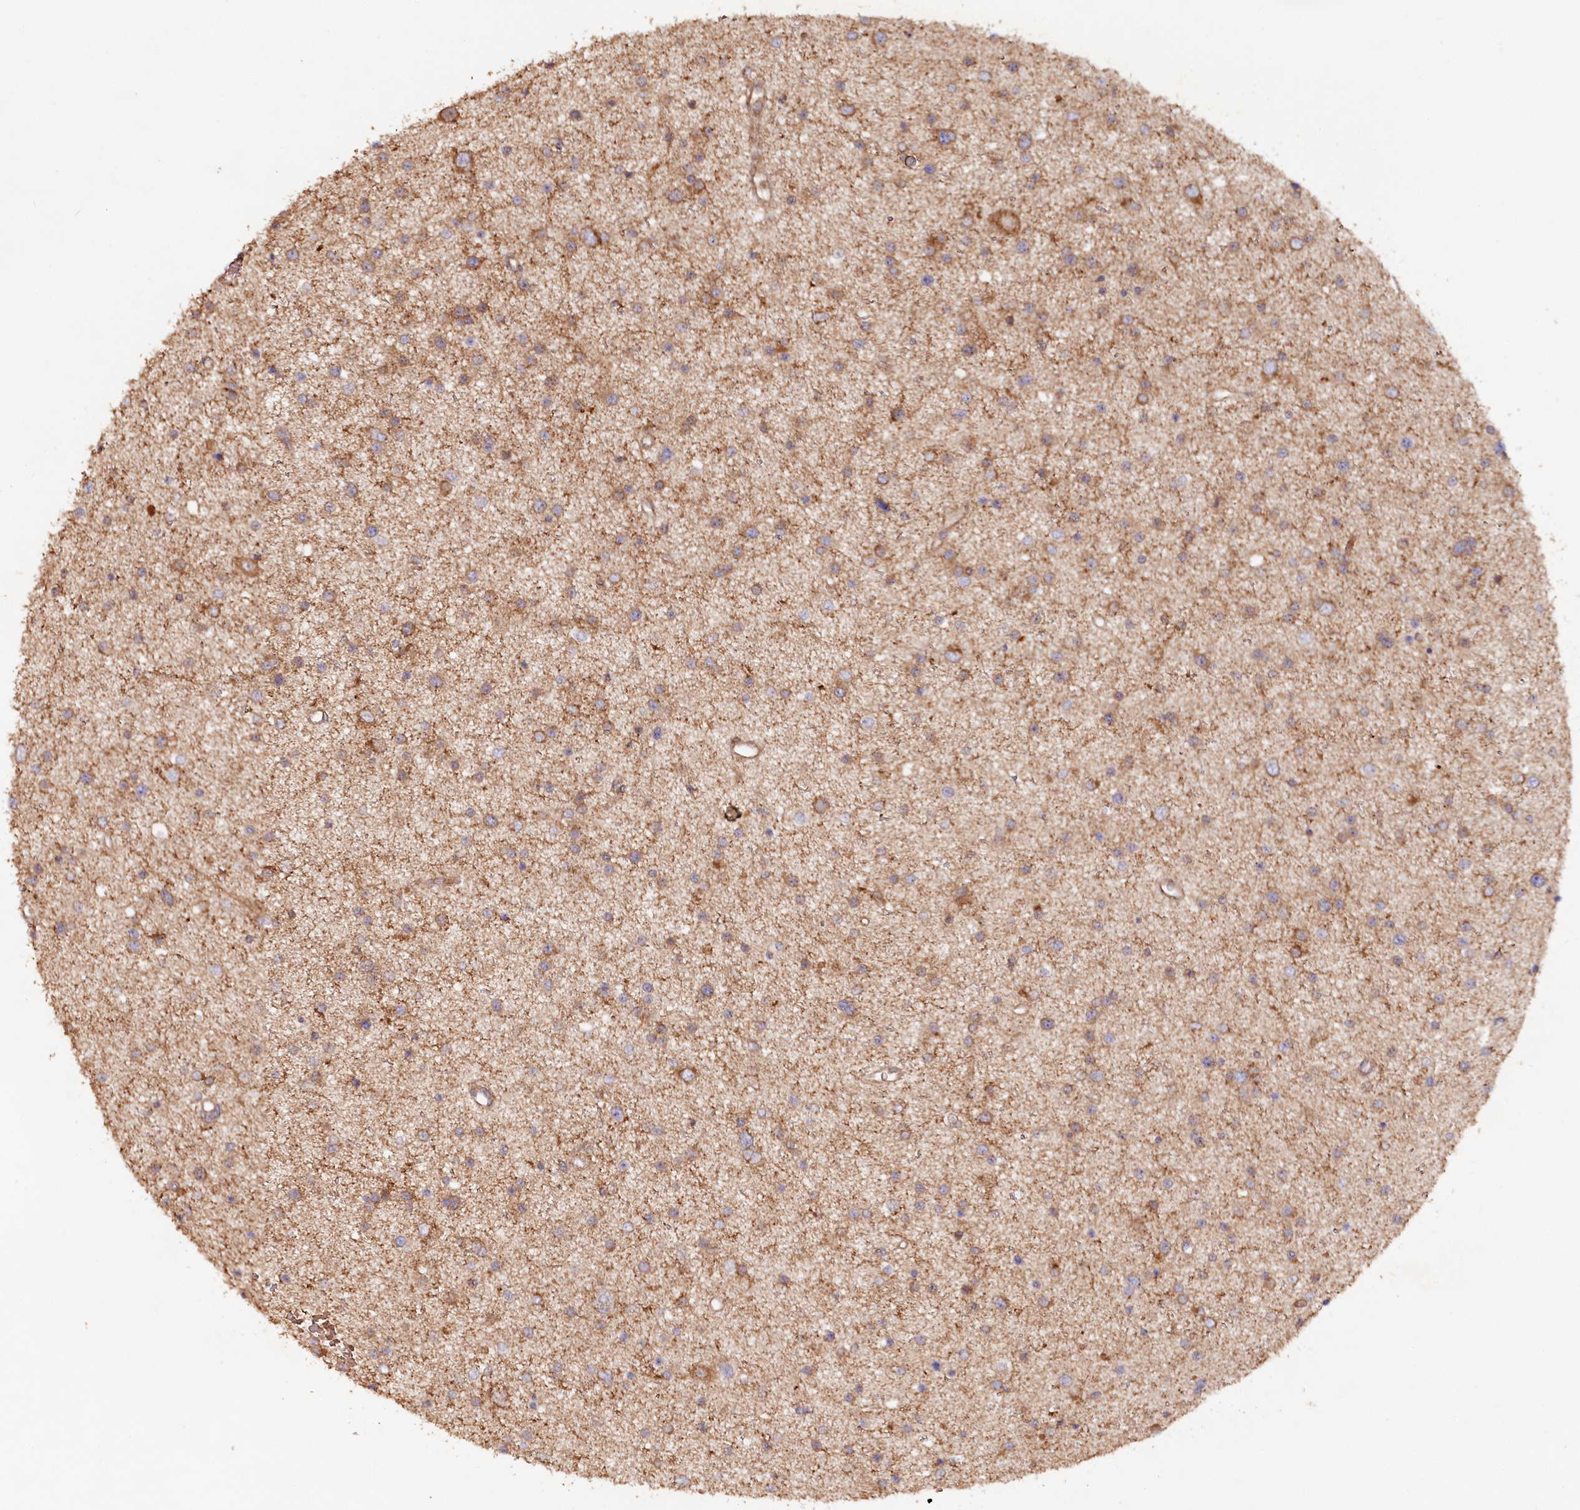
{"staining": {"intensity": "moderate", "quantity": ">75%", "location": "cytoplasmic/membranous"}, "tissue": "glioma", "cell_type": "Tumor cells", "image_type": "cancer", "snomed": [{"axis": "morphology", "description": "Glioma, malignant, Low grade"}, {"axis": "topography", "description": "Cerebral cortex"}], "caption": "Immunohistochemical staining of glioma demonstrates moderate cytoplasmic/membranous protein expression in approximately >75% of tumor cells.", "gene": "PAIP2", "patient": {"sex": "female", "age": 39}}